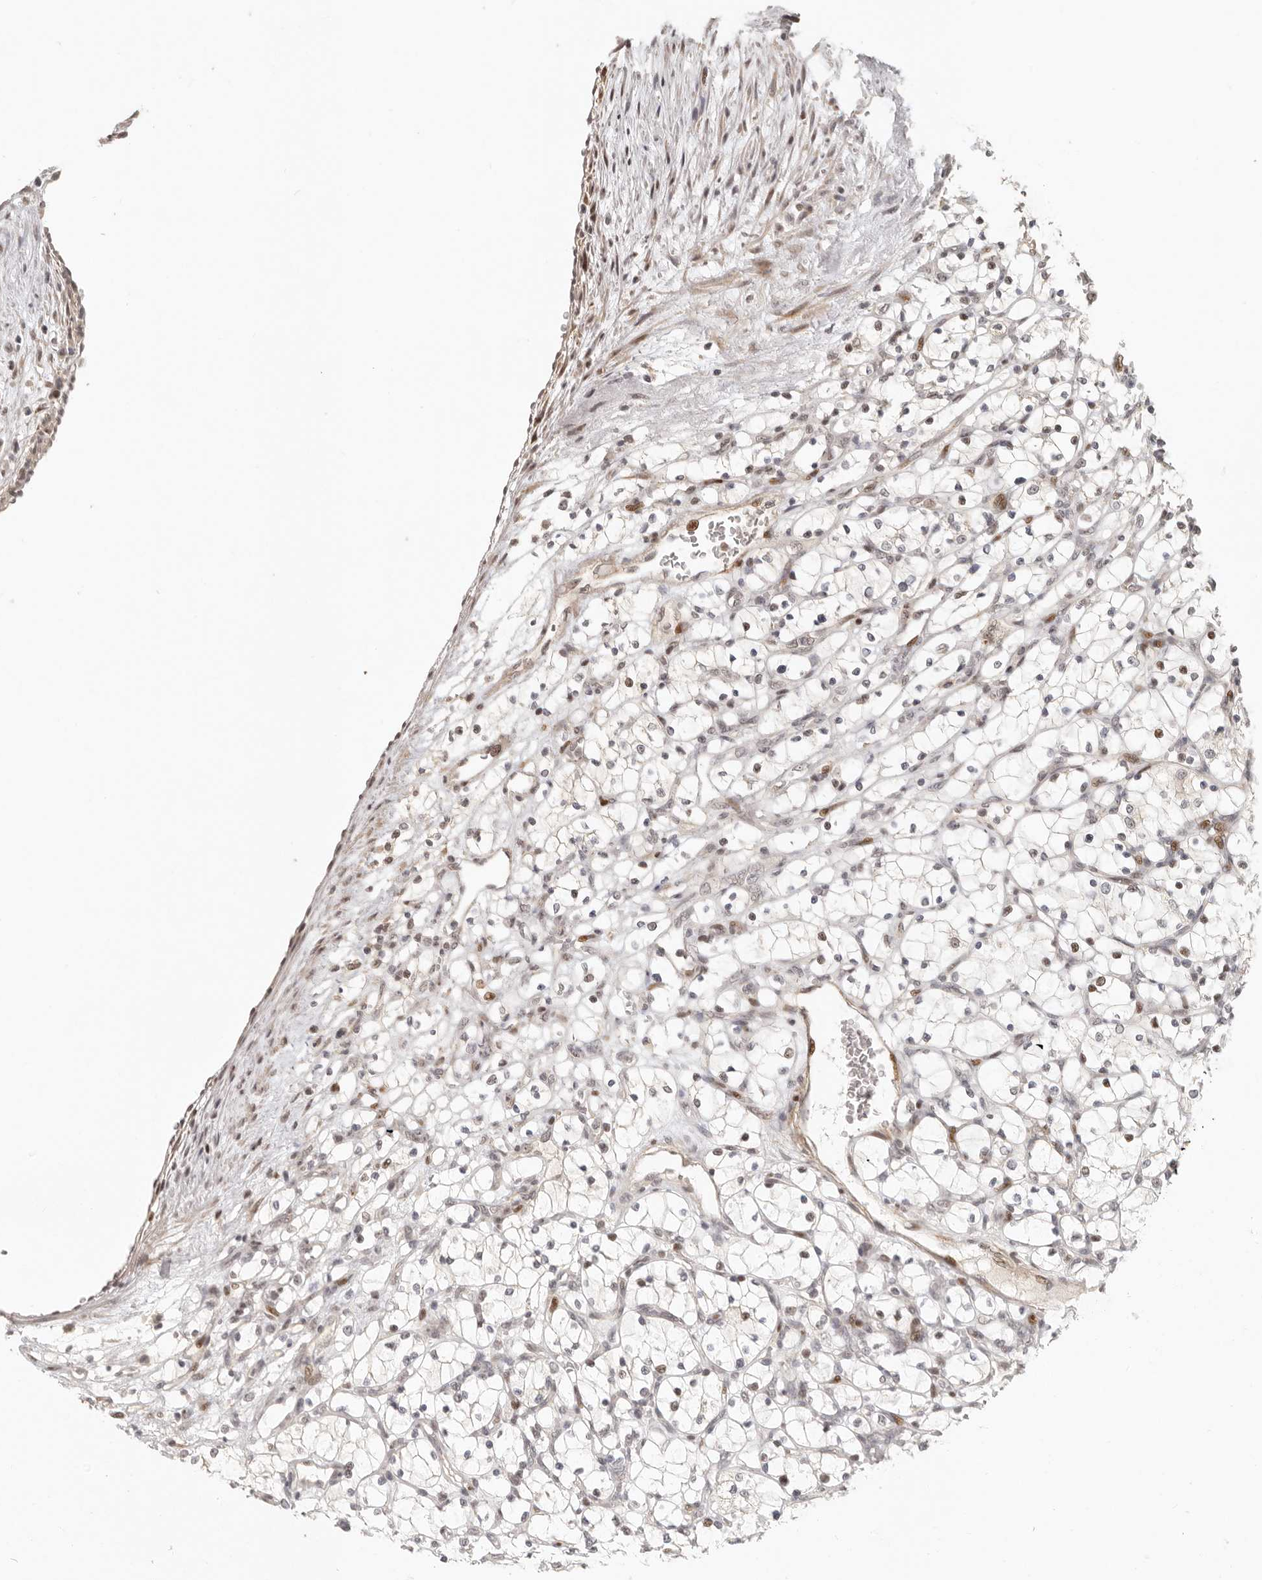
{"staining": {"intensity": "moderate", "quantity": "<25%", "location": "nuclear"}, "tissue": "renal cancer", "cell_type": "Tumor cells", "image_type": "cancer", "snomed": [{"axis": "morphology", "description": "Adenocarcinoma, NOS"}, {"axis": "topography", "description": "Kidney"}], "caption": "Immunohistochemistry (IHC) photomicrograph of neoplastic tissue: renal cancer stained using IHC displays low levels of moderate protein expression localized specifically in the nuclear of tumor cells, appearing as a nuclear brown color.", "gene": "GPBP1L1", "patient": {"sex": "female", "age": 69}}